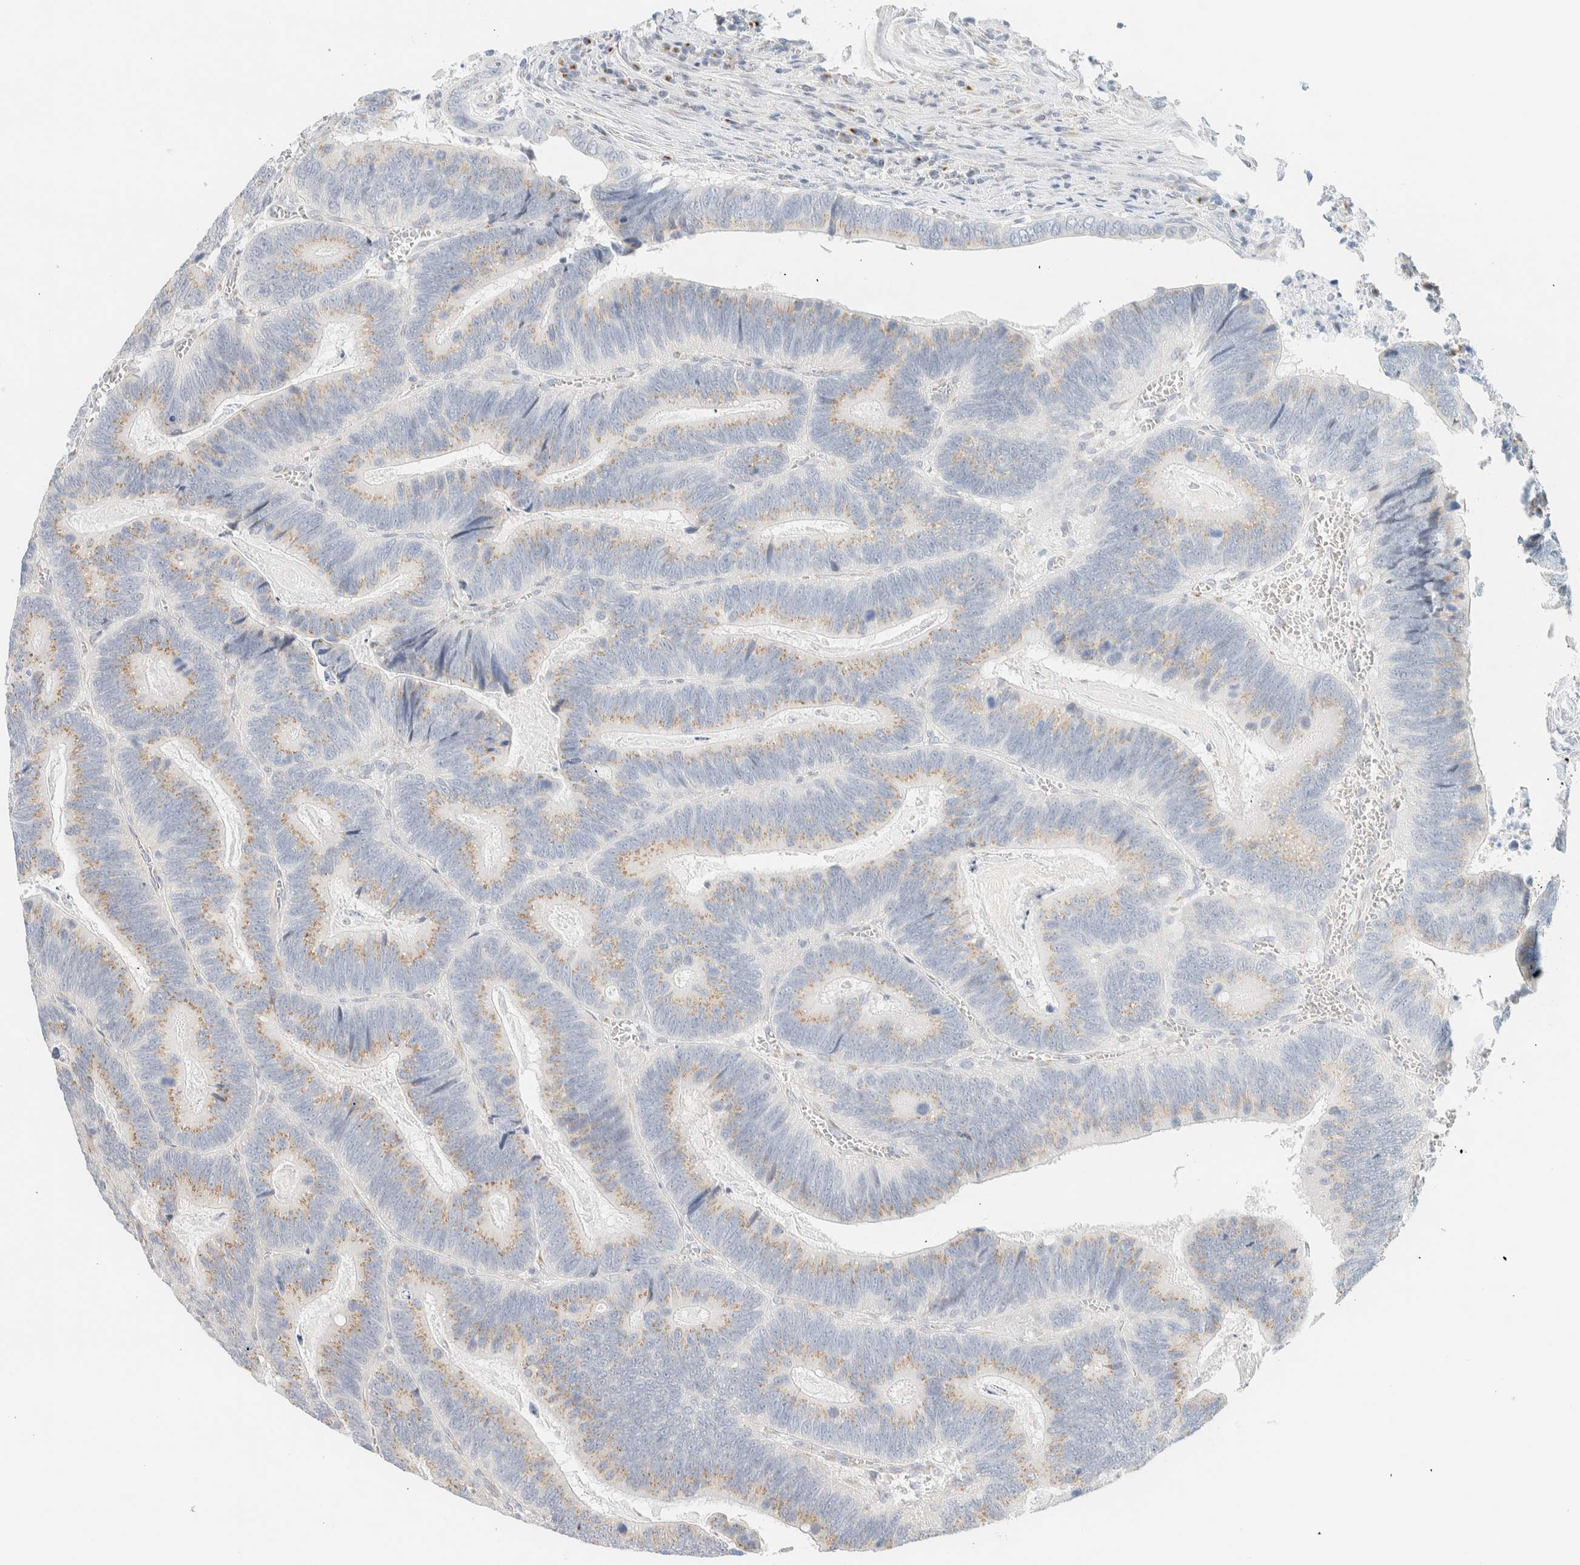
{"staining": {"intensity": "weak", "quantity": ">75%", "location": "cytoplasmic/membranous"}, "tissue": "colorectal cancer", "cell_type": "Tumor cells", "image_type": "cancer", "snomed": [{"axis": "morphology", "description": "Inflammation, NOS"}, {"axis": "morphology", "description": "Adenocarcinoma, NOS"}, {"axis": "topography", "description": "Colon"}], "caption": "DAB immunohistochemical staining of human adenocarcinoma (colorectal) displays weak cytoplasmic/membranous protein positivity in about >75% of tumor cells.", "gene": "SPNS3", "patient": {"sex": "male", "age": 72}}